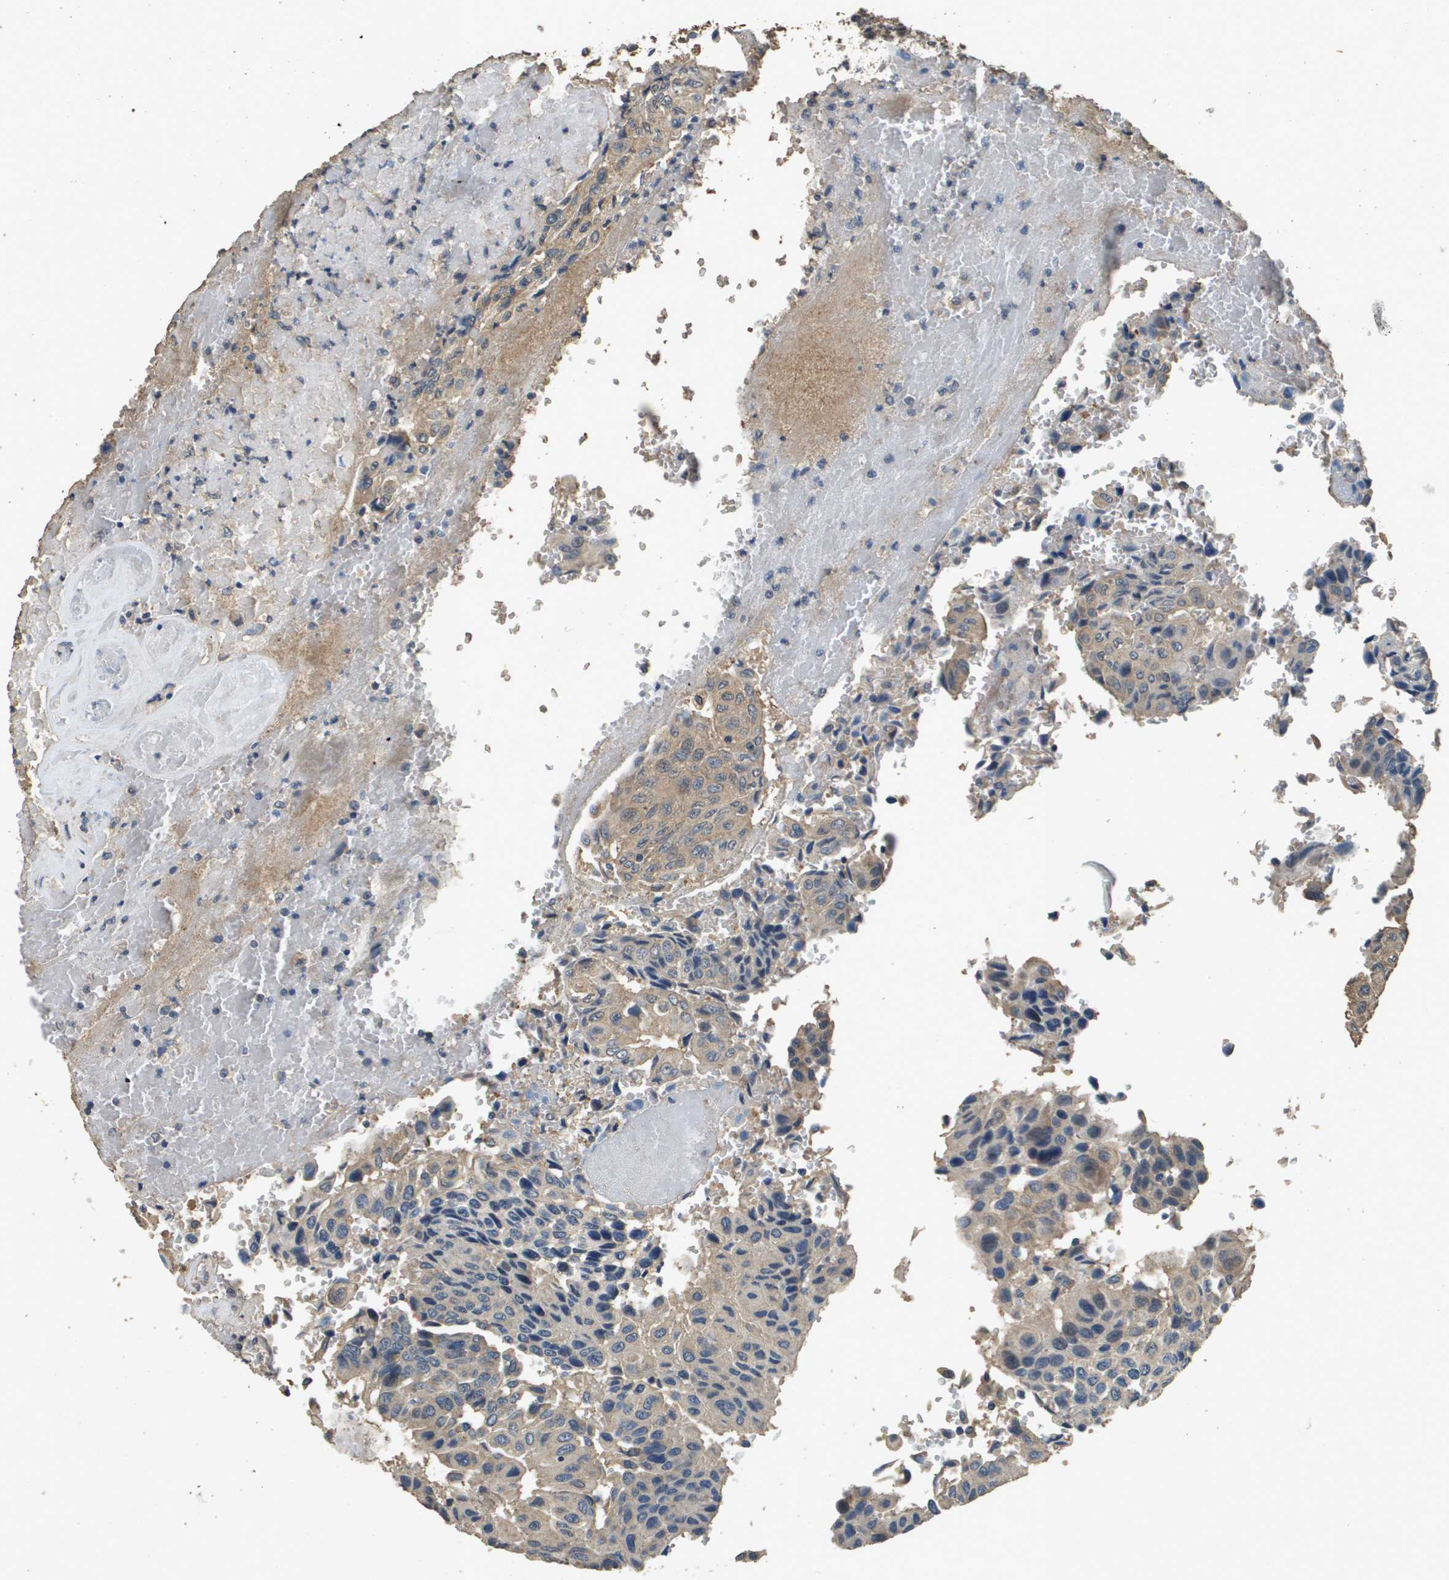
{"staining": {"intensity": "weak", "quantity": ">75%", "location": "cytoplasmic/membranous"}, "tissue": "urothelial cancer", "cell_type": "Tumor cells", "image_type": "cancer", "snomed": [{"axis": "morphology", "description": "Urothelial carcinoma, High grade"}, {"axis": "topography", "description": "Urinary bladder"}], "caption": "An immunohistochemistry micrograph of tumor tissue is shown. Protein staining in brown labels weak cytoplasmic/membranous positivity in urothelial cancer within tumor cells. (DAB IHC with brightfield microscopy, high magnification).", "gene": "RAB6B", "patient": {"sex": "male", "age": 66}}